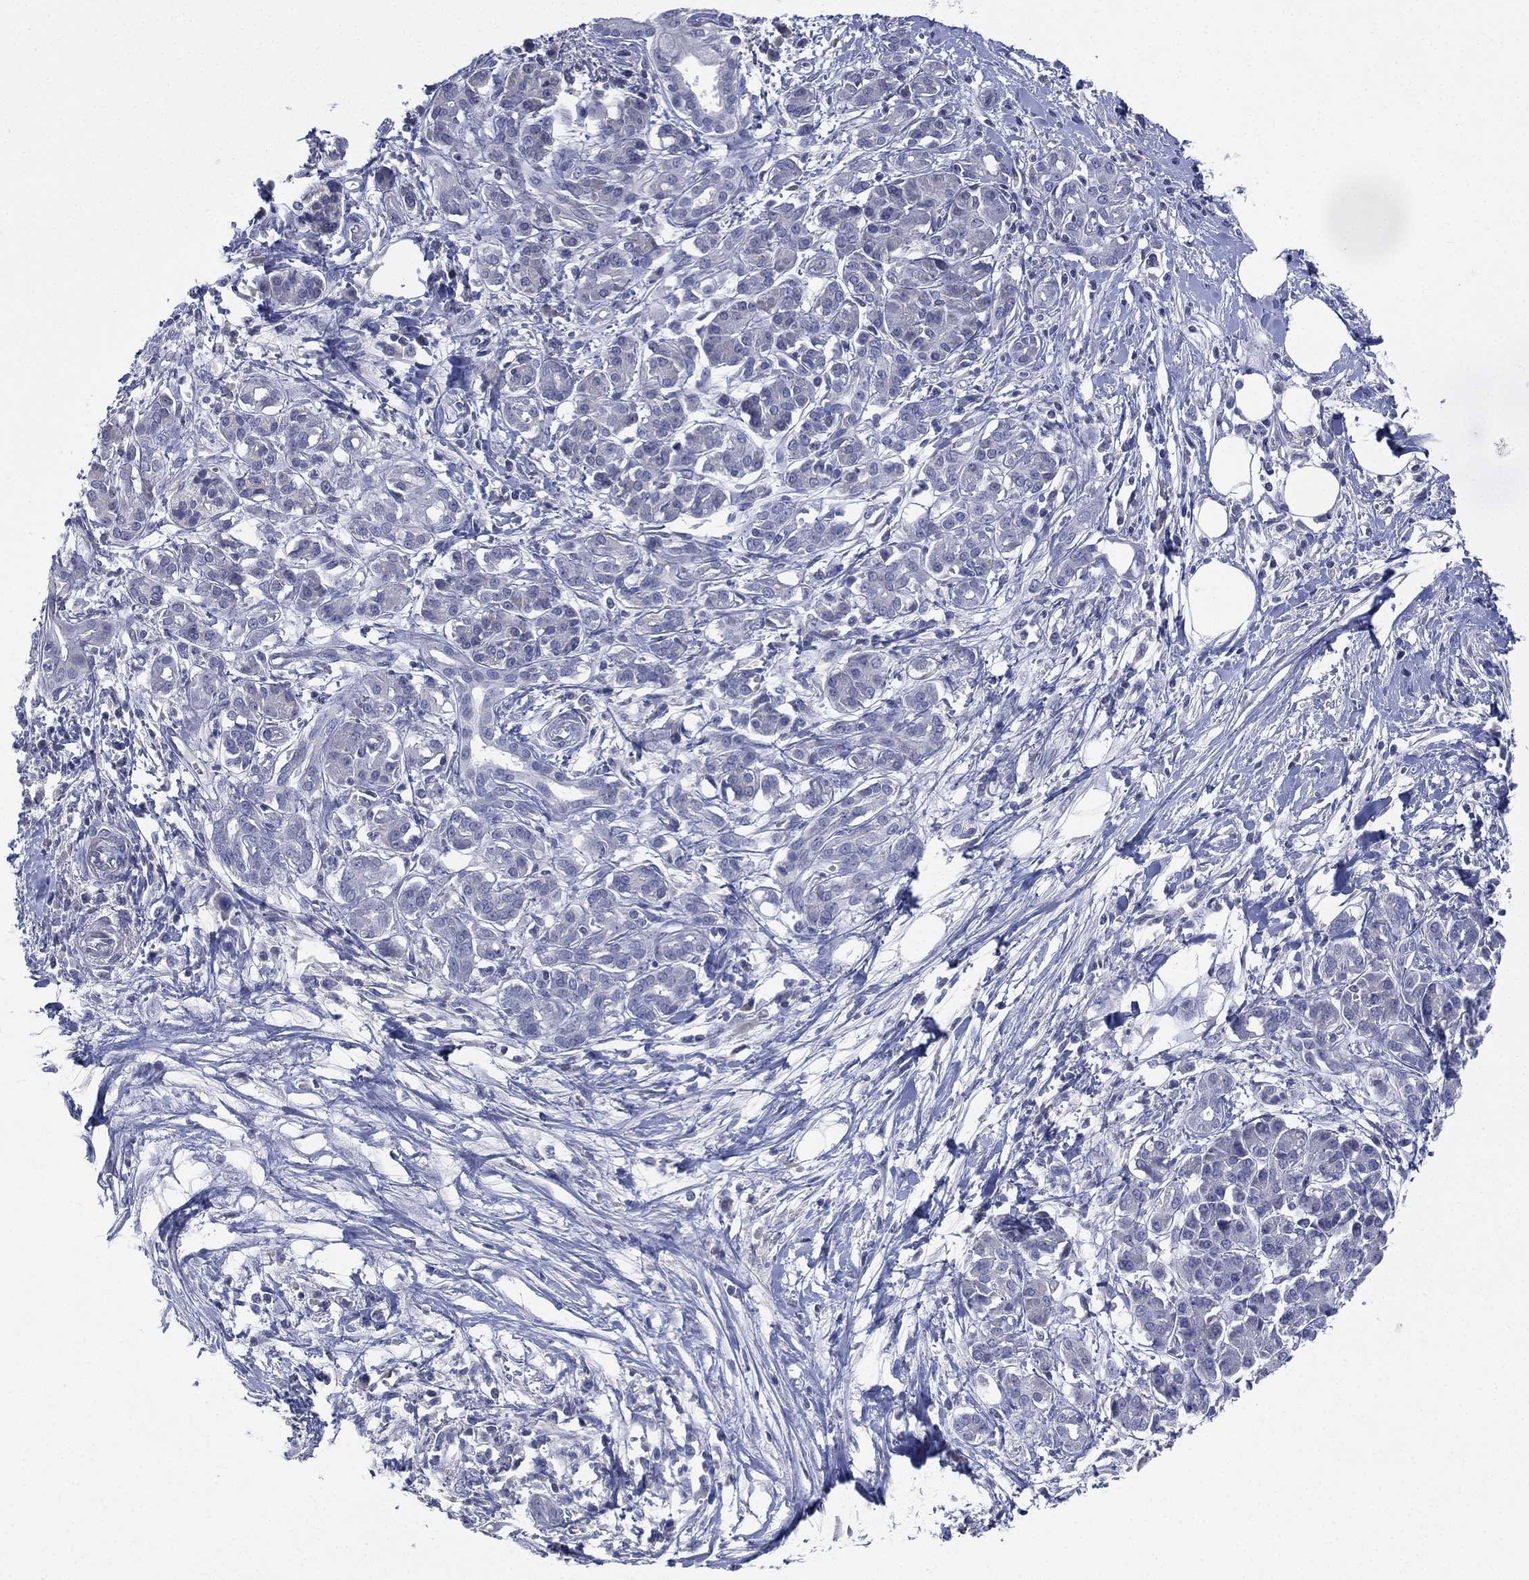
{"staining": {"intensity": "negative", "quantity": "none", "location": "none"}, "tissue": "pancreatic cancer", "cell_type": "Tumor cells", "image_type": "cancer", "snomed": [{"axis": "morphology", "description": "Adenocarcinoma, NOS"}, {"axis": "topography", "description": "Pancreas"}], "caption": "IHC image of adenocarcinoma (pancreatic) stained for a protein (brown), which exhibits no positivity in tumor cells. Nuclei are stained in blue.", "gene": "KRT35", "patient": {"sex": "male", "age": 72}}